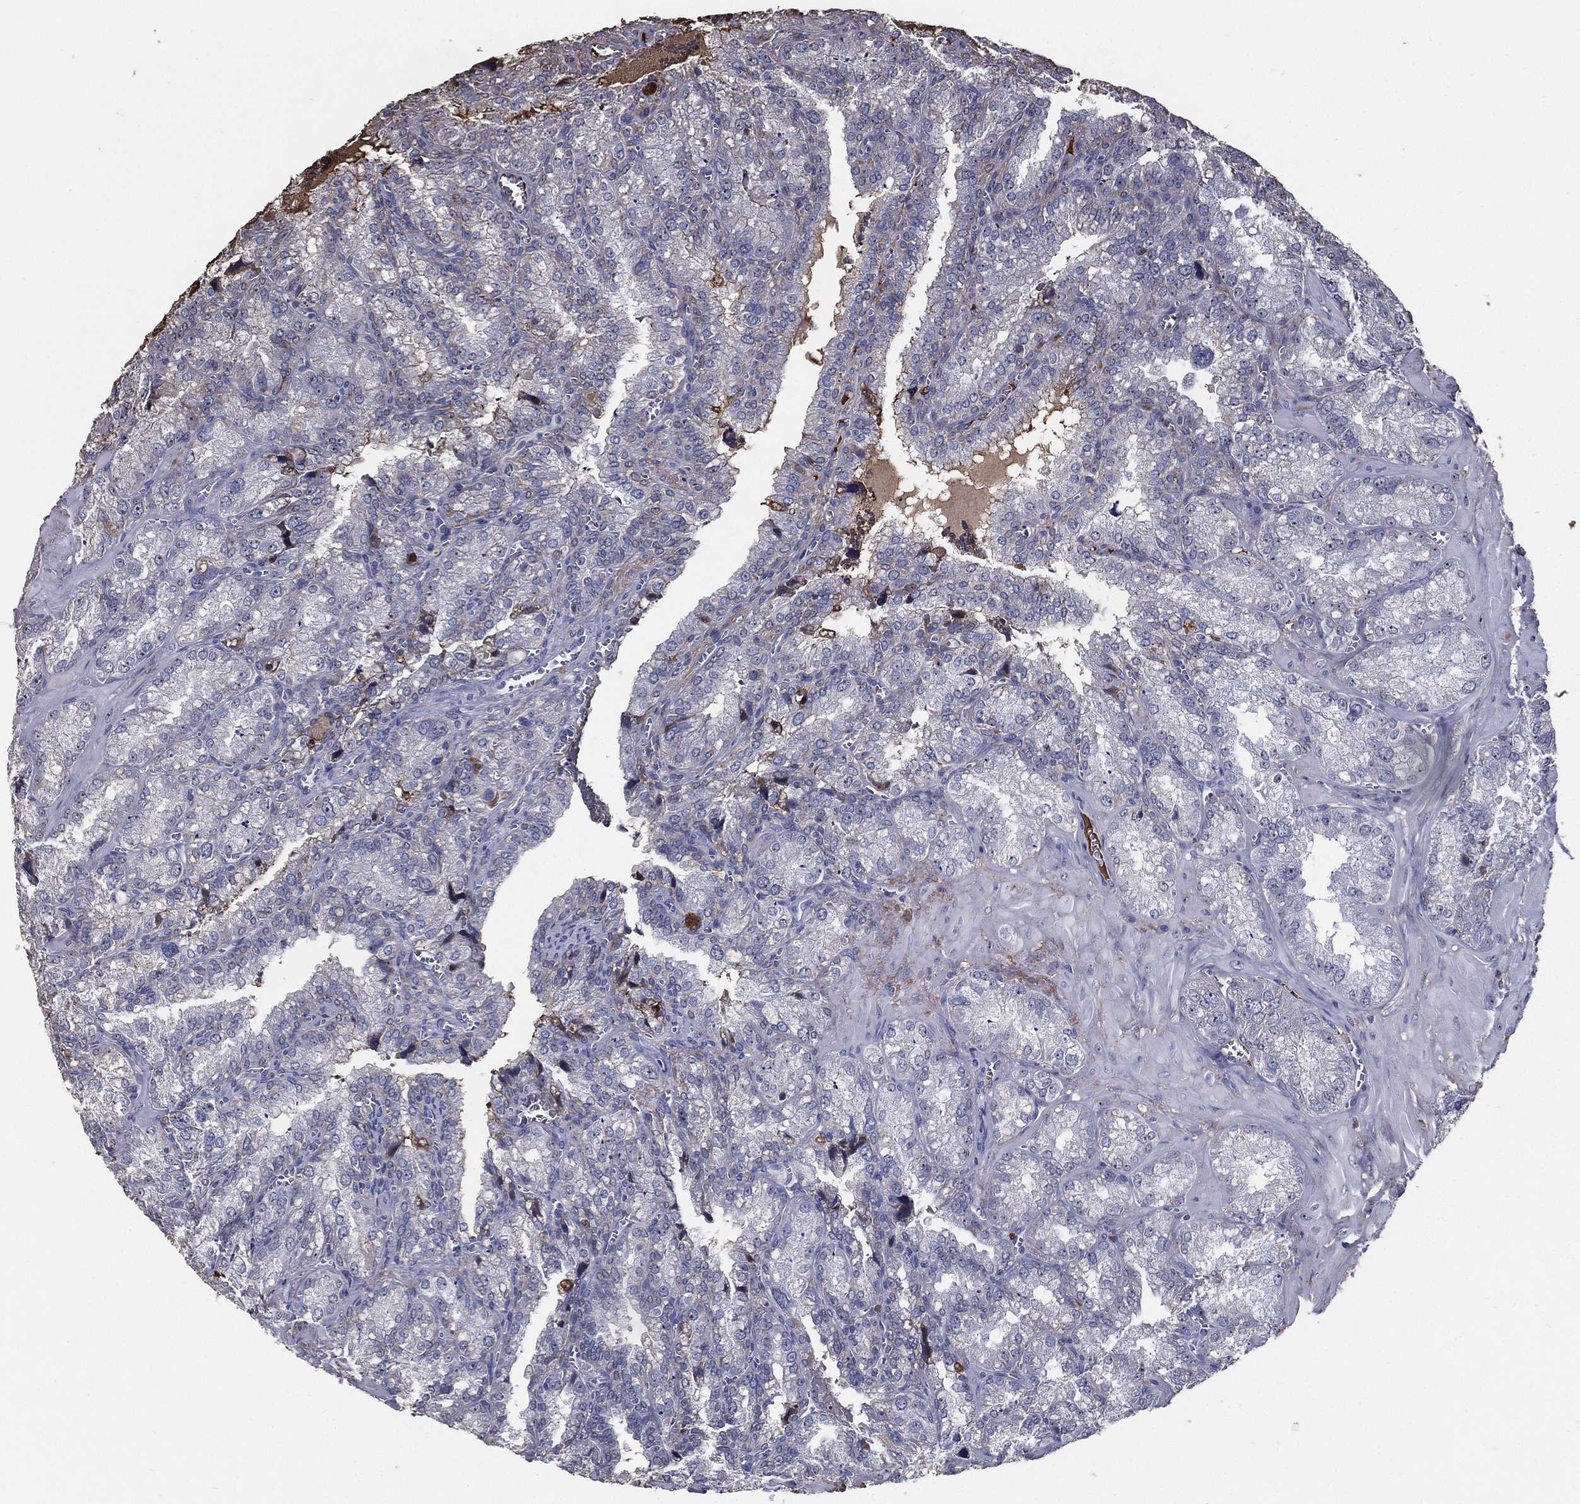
{"staining": {"intensity": "negative", "quantity": "none", "location": "none"}, "tissue": "seminal vesicle", "cell_type": "Glandular cells", "image_type": "normal", "snomed": [{"axis": "morphology", "description": "Normal tissue, NOS"}, {"axis": "topography", "description": "Seminal veicle"}], "caption": "IHC histopathology image of benign seminal vesicle: seminal vesicle stained with DAB (3,3'-diaminobenzidine) reveals no significant protein staining in glandular cells. (IHC, brightfield microscopy, high magnification).", "gene": "EFNA1", "patient": {"sex": "male", "age": 57}}